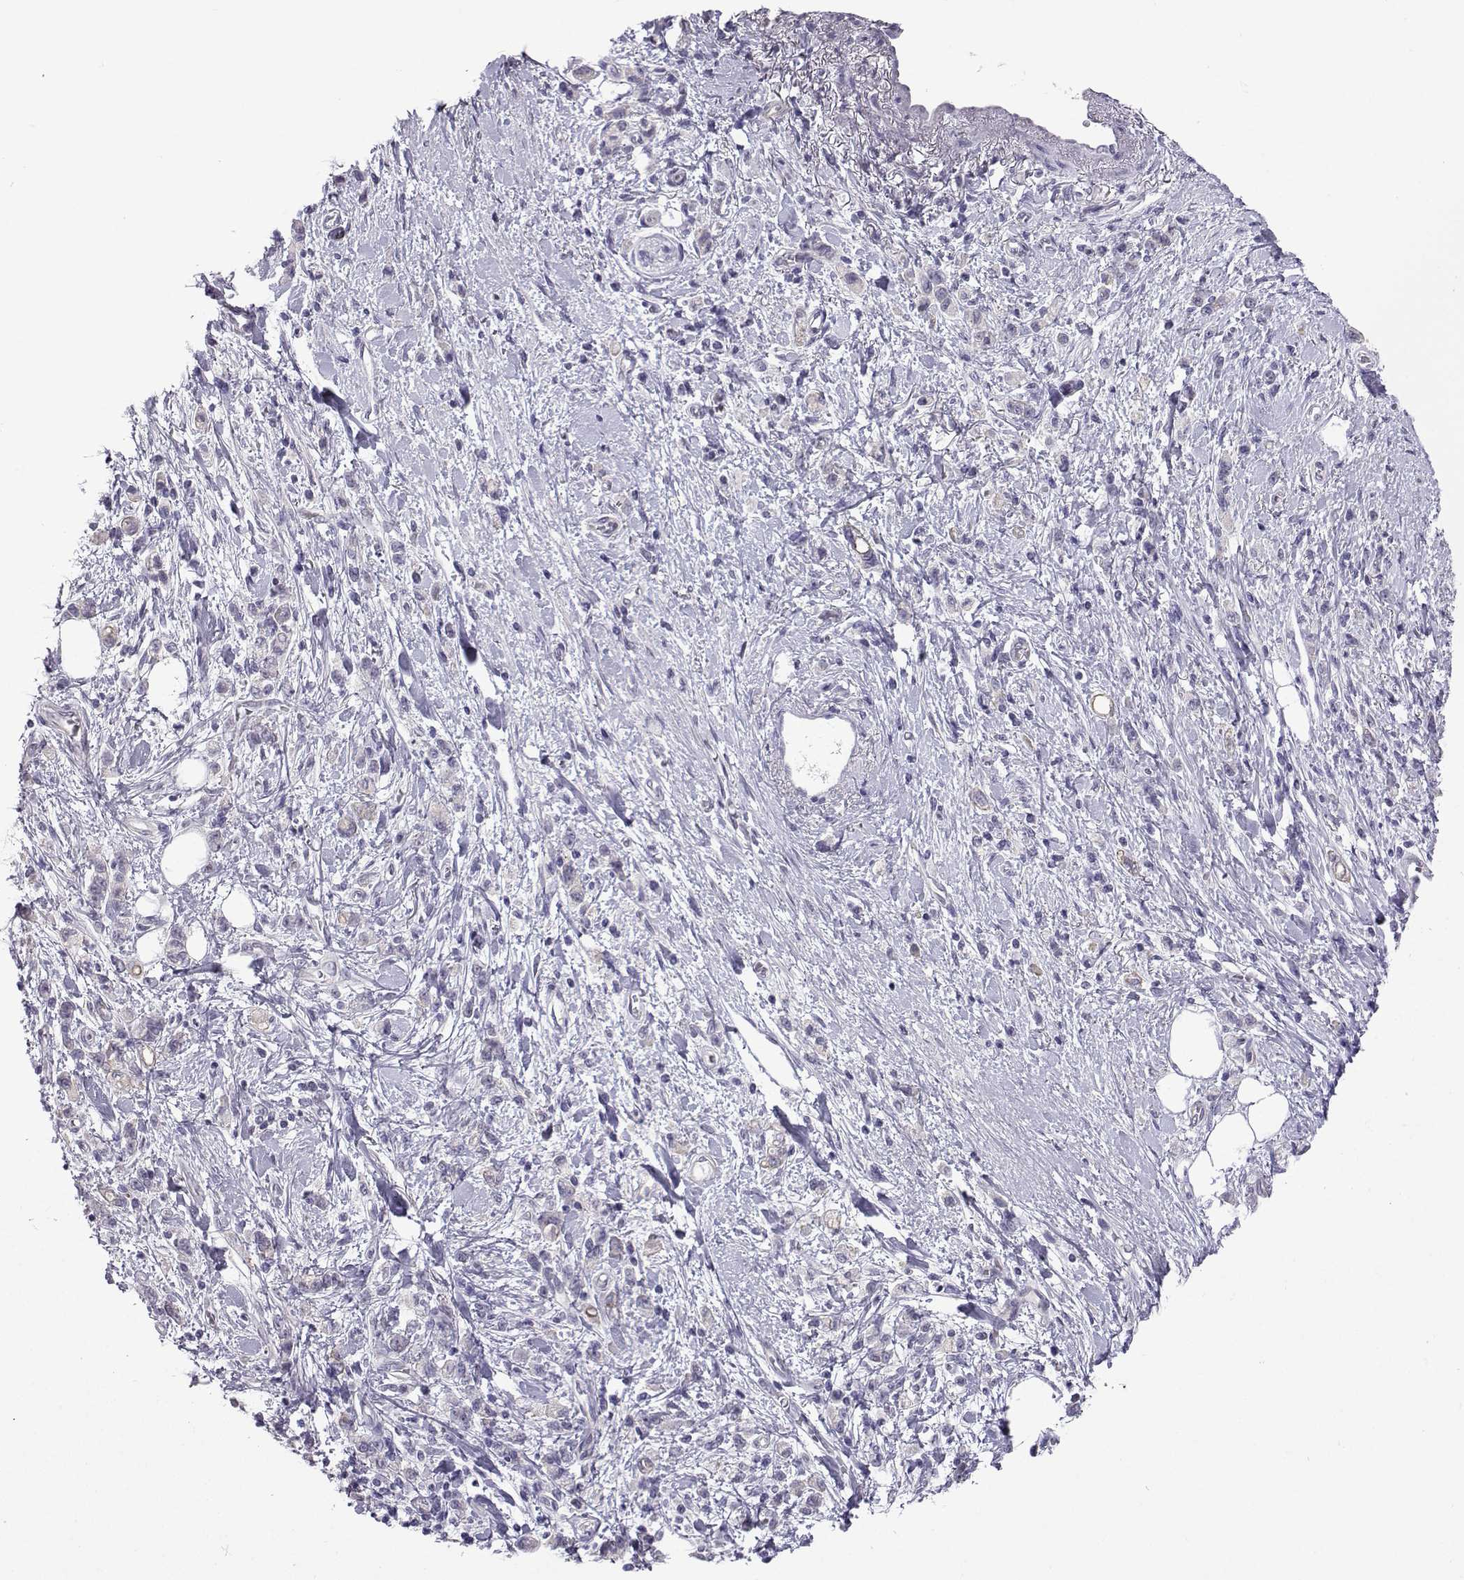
{"staining": {"intensity": "negative", "quantity": "none", "location": "none"}, "tissue": "stomach cancer", "cell_type": "Tumor cells", "image_type": "cancer", "snomed": [{"axis": "morphology", "description": "Adenocarcinoma, NOS"}, {"axis": "topography", "description": "Stomach"}], "caption": "High power microscopy histopathology image of an IHC micrograph of stomach cancer (adenocarcinoma), revealing no significant expression in tumor cells.", "gene": "CFAP53", "patient": {"sex": "male", "age": 77}}